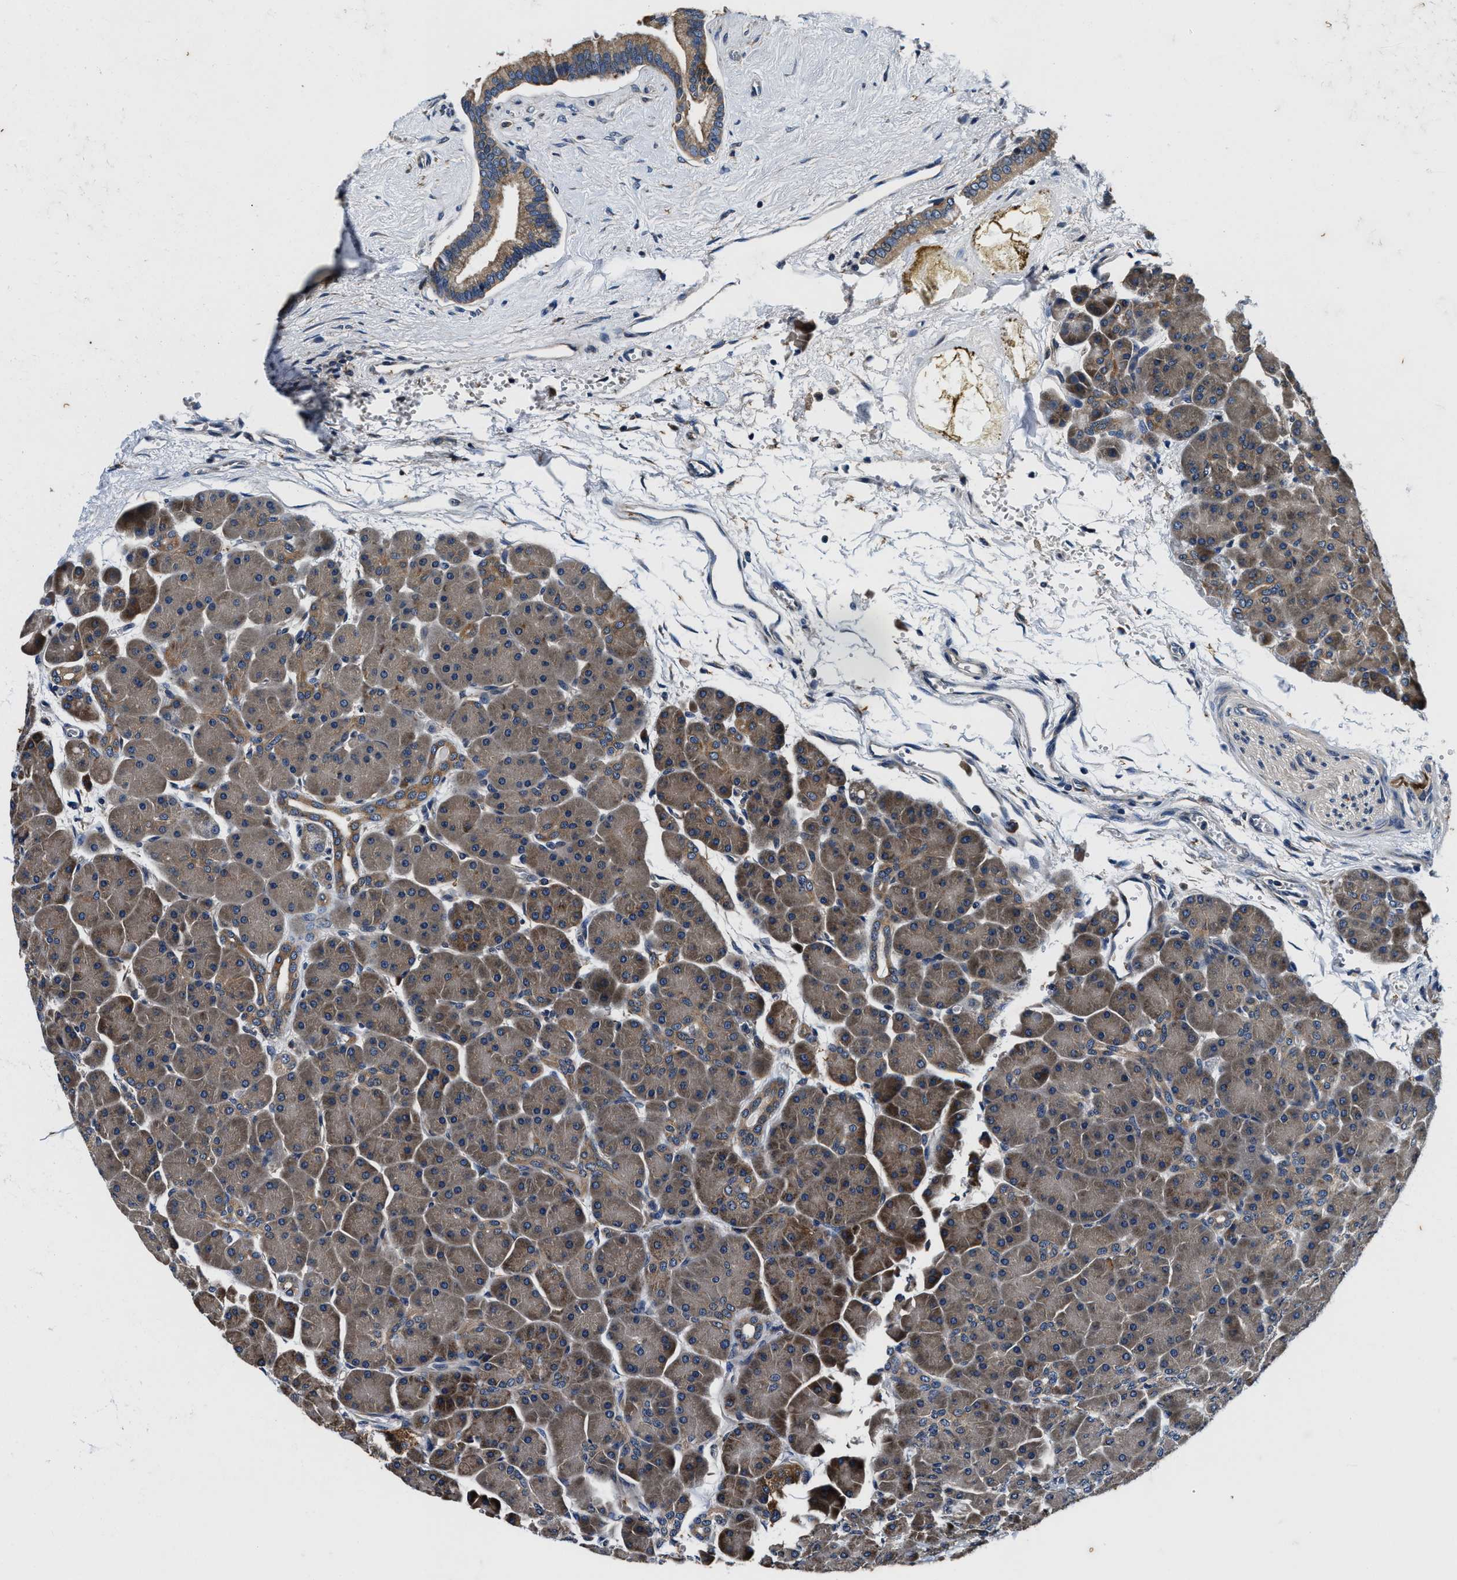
{"staining": {"intensity": "moderate", "quantity": ">75%", "location": "cytoplasmic/membranous"}, "tissue": "pancreas", "cell_type": "Exocrine glandular cells", "image_type": "normal", "snomed": [{"axis": "morphology", "description": "Normal tissue, NOS"}, {"axis": "topography", "description": "Pancreas"}], "caption": "IHC photomicrograph of unremarkable human pancreas stained for a protein (brown), which reveals medium levels of moderate cytoplasmic/membranous positivity in about >75% of exocrine glandular cells.", "gene": "PI4KB", "patient": {"sex": "male", "age": 66}}